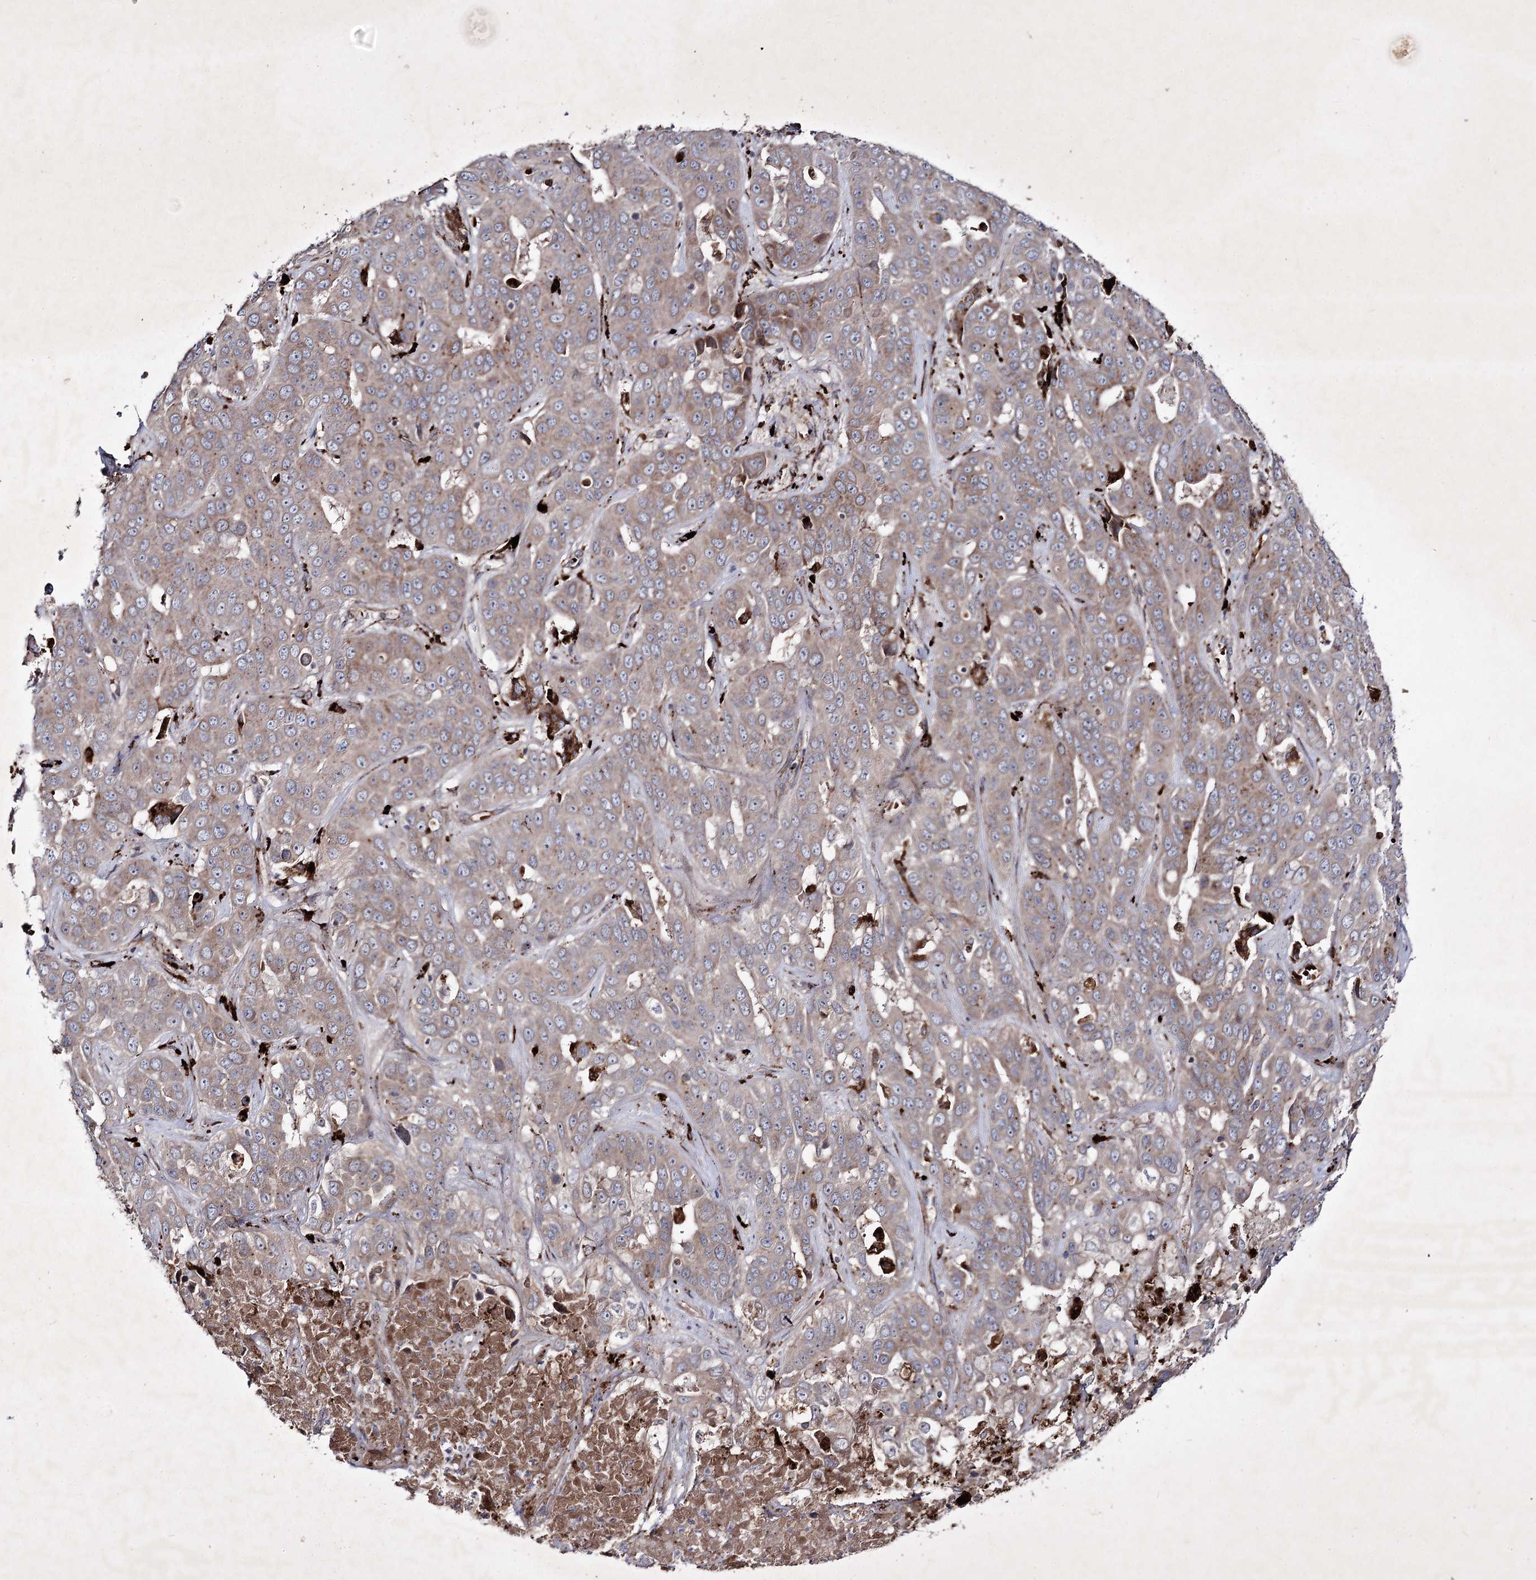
{"staining": {"intensity": "weak", "quantity": ">75%", "location": "cytoplasmic/membranous"}, "tissue": "liver cancer", "cell_type": "Tumor cells", "image_type": "cancer", "snomed": [{"axis": "morphology", "description": "Cholangiocarcinoma"}, {"axis": "topography", "description": "Liver"}], "caption": "There is low levels of weak cytoplasmic/membranous expression in tumor cells of cholangiocarcinoma (liver), as demonstrated by immunohistochemical staining (brown color).", "gene": "ALG9", "patient": {"sex": "female", "age": 52}}